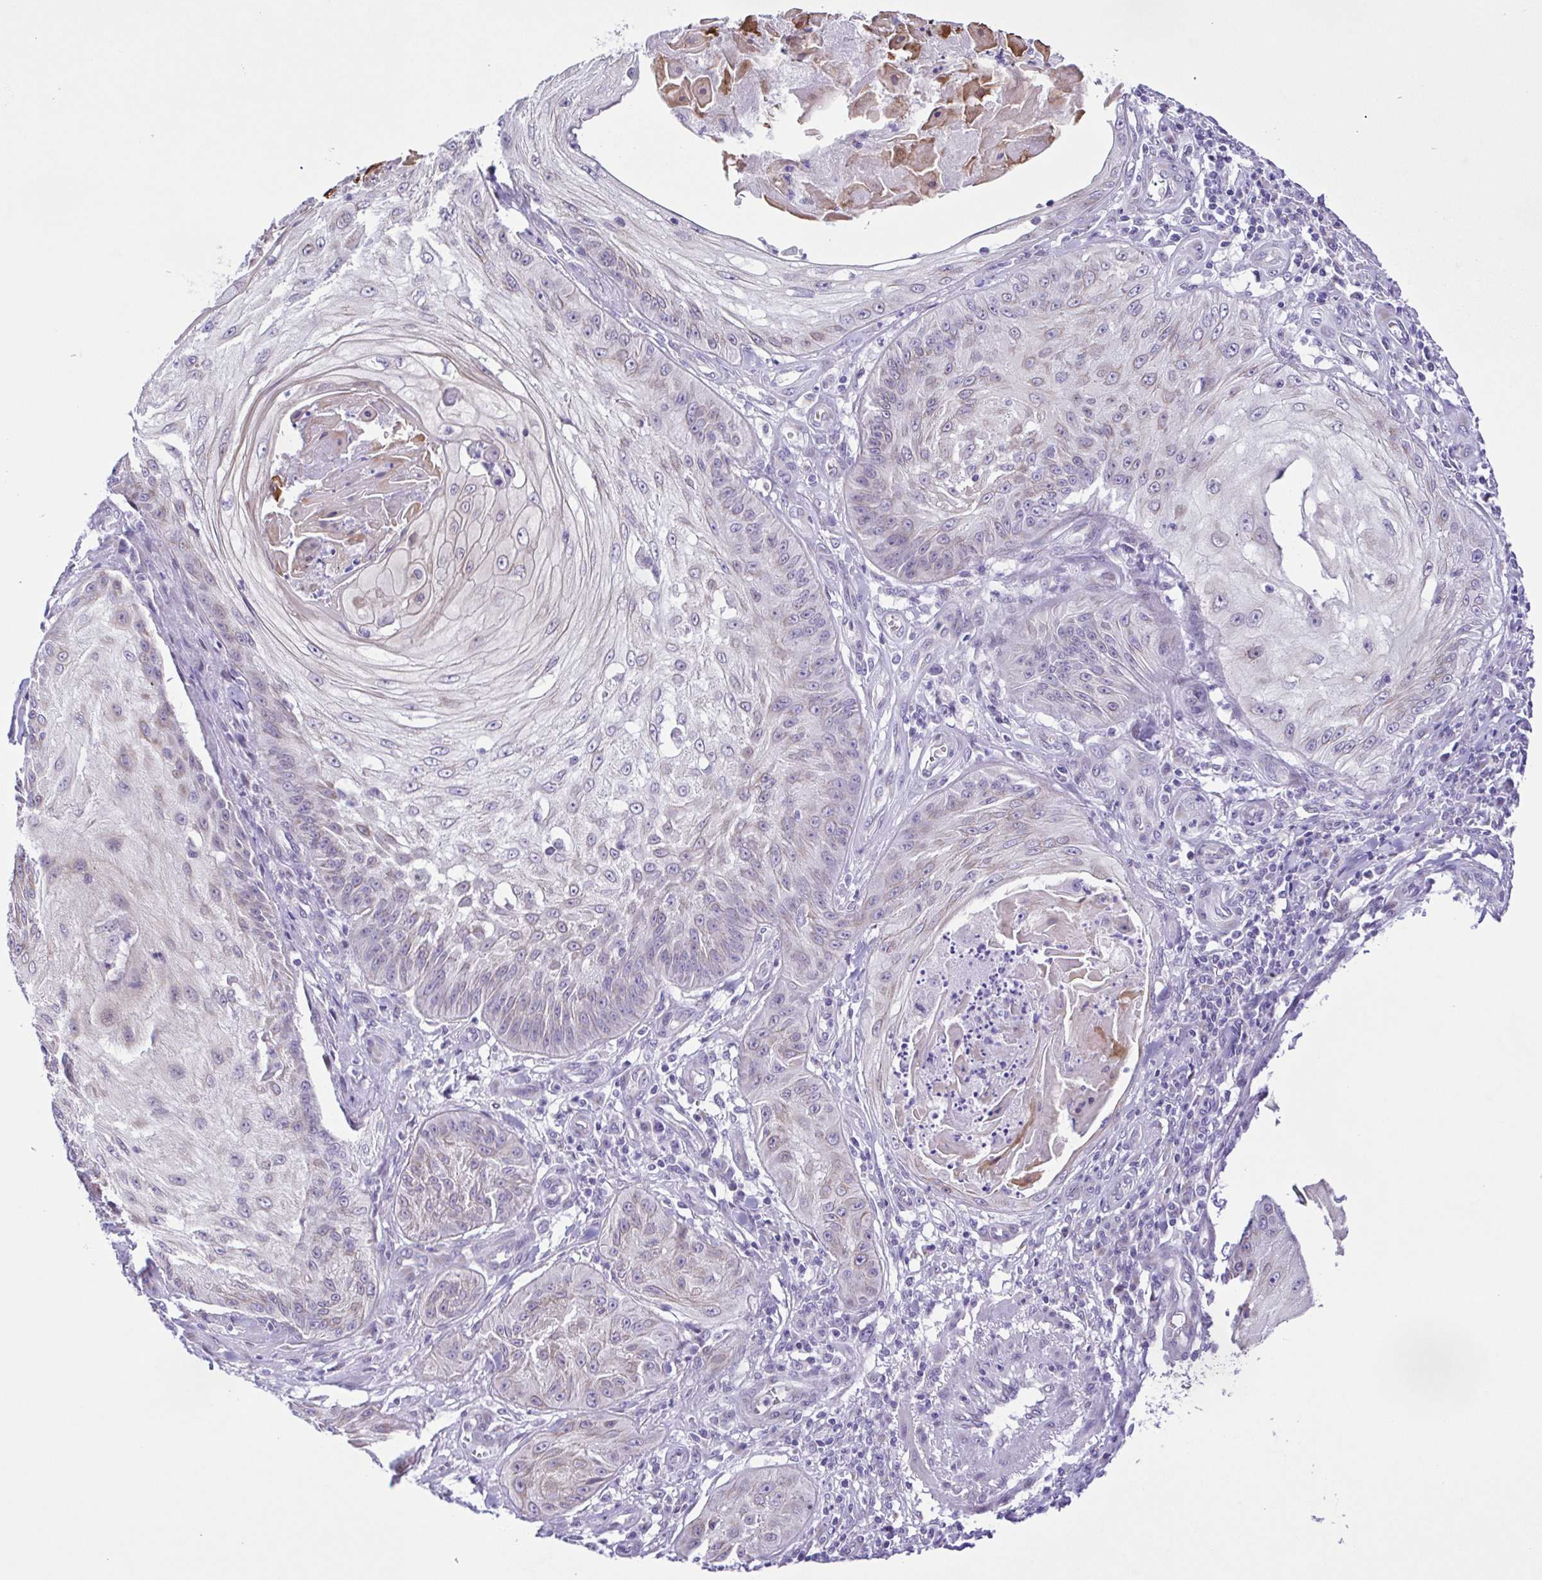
{"staining": {"intensity": "negative", "quantity": "none", "location": "none"}, "tissue": "skin cancer", "cell_type": "Tumor cells", "image_type": "cancer", "snomed": [{"axis": "morphology", "description": "Squamous cell carcinoma, NOS"}, {"axis": "topography", "description": "Skin"}], "caption": "Image shows no protein positivity in tumor cells of skin cancer tissue. (DAB (3,3'-diaminobenzidine) immunohistochemistry, high magnification).", "gene": "TGM3", "patient": {"sex": "male", "age": 70}}